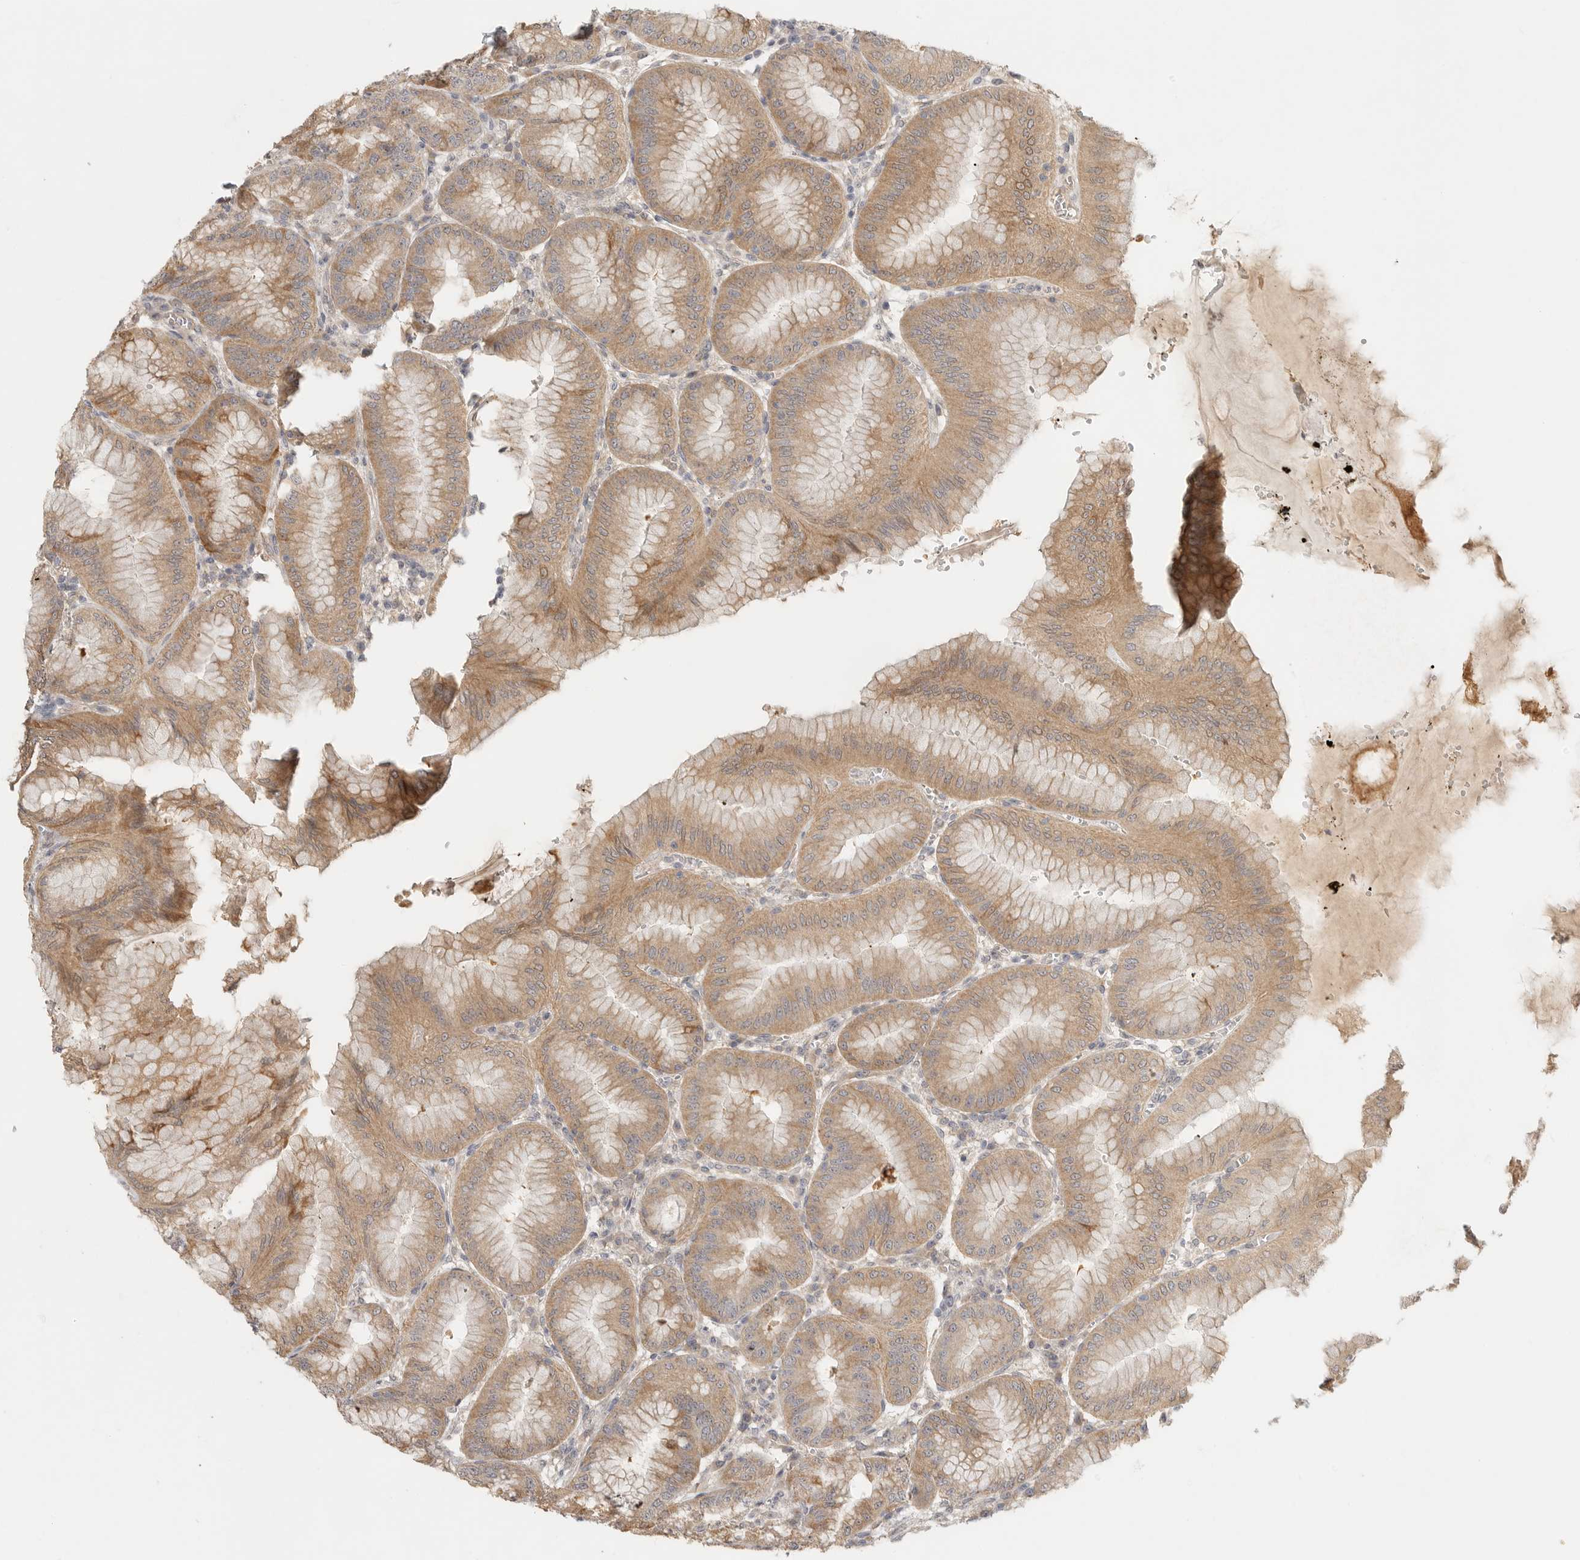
{"staining": {"intensity": "moderate", "quantity": "25%-75%", "location": "cytoplasmic/membranous"}, "tissue": "stomach", "cell_type": "Glandular cells", "image_type": "normal", "snomed": [{"axis": "morphology", "description": "Normal tissue, NOS"}, {"axis": "topography", "description": "Stomach, lower"}], "caption": "Immunohistochemical staining of normal stomach displays moderate cytoplasmic/membranous protein expression in about 25%-75% of glandular cells.", "gene": "HDAC6", "patient": {"sex": "male", "age": 71}}